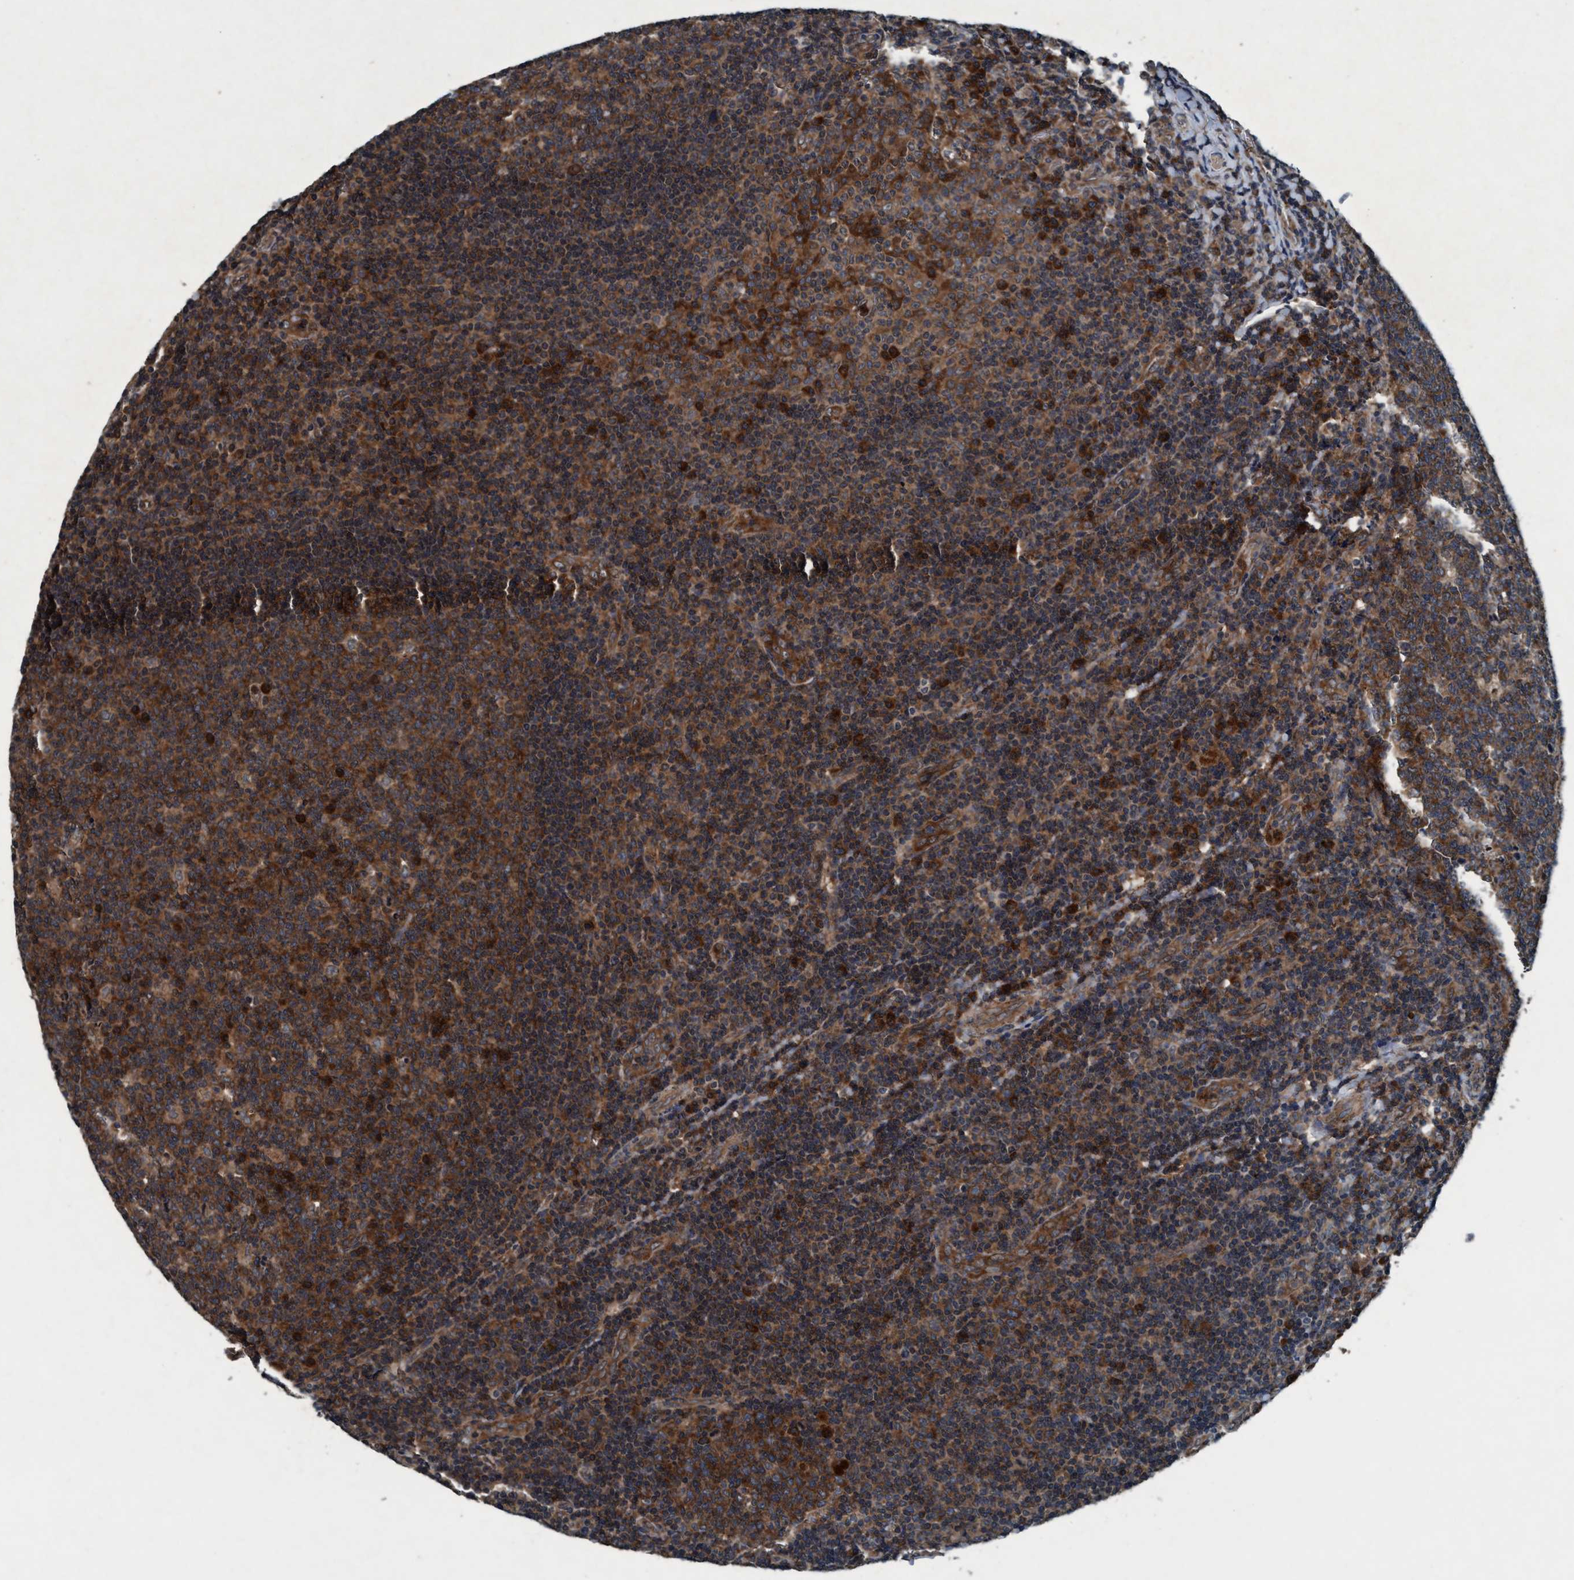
{"staining": {"intensity": "strong", "quantity": ">75%", "location": "cytoplasmic/membranous"}, "tissue": "tonsil", "cell_type": "Germinal center cells", "image_type": "normal", "snomed": [{"axis": "morphology", "description": "Normal tissue, NOS"}, {"axis": "topography", "description": "Tonsil"}], "caption": "Germinal center cells reveal high levels of strong cytoplasmic/membranous expression in about >75% of cells in unremarkable human tonsil. Using DAB (brown) and hematoxylin (blue) stains, captured at high magnification using brightfield microscopy.", "gene": "AKT1S1", "patient": {"sex": "male", "age": 17}}